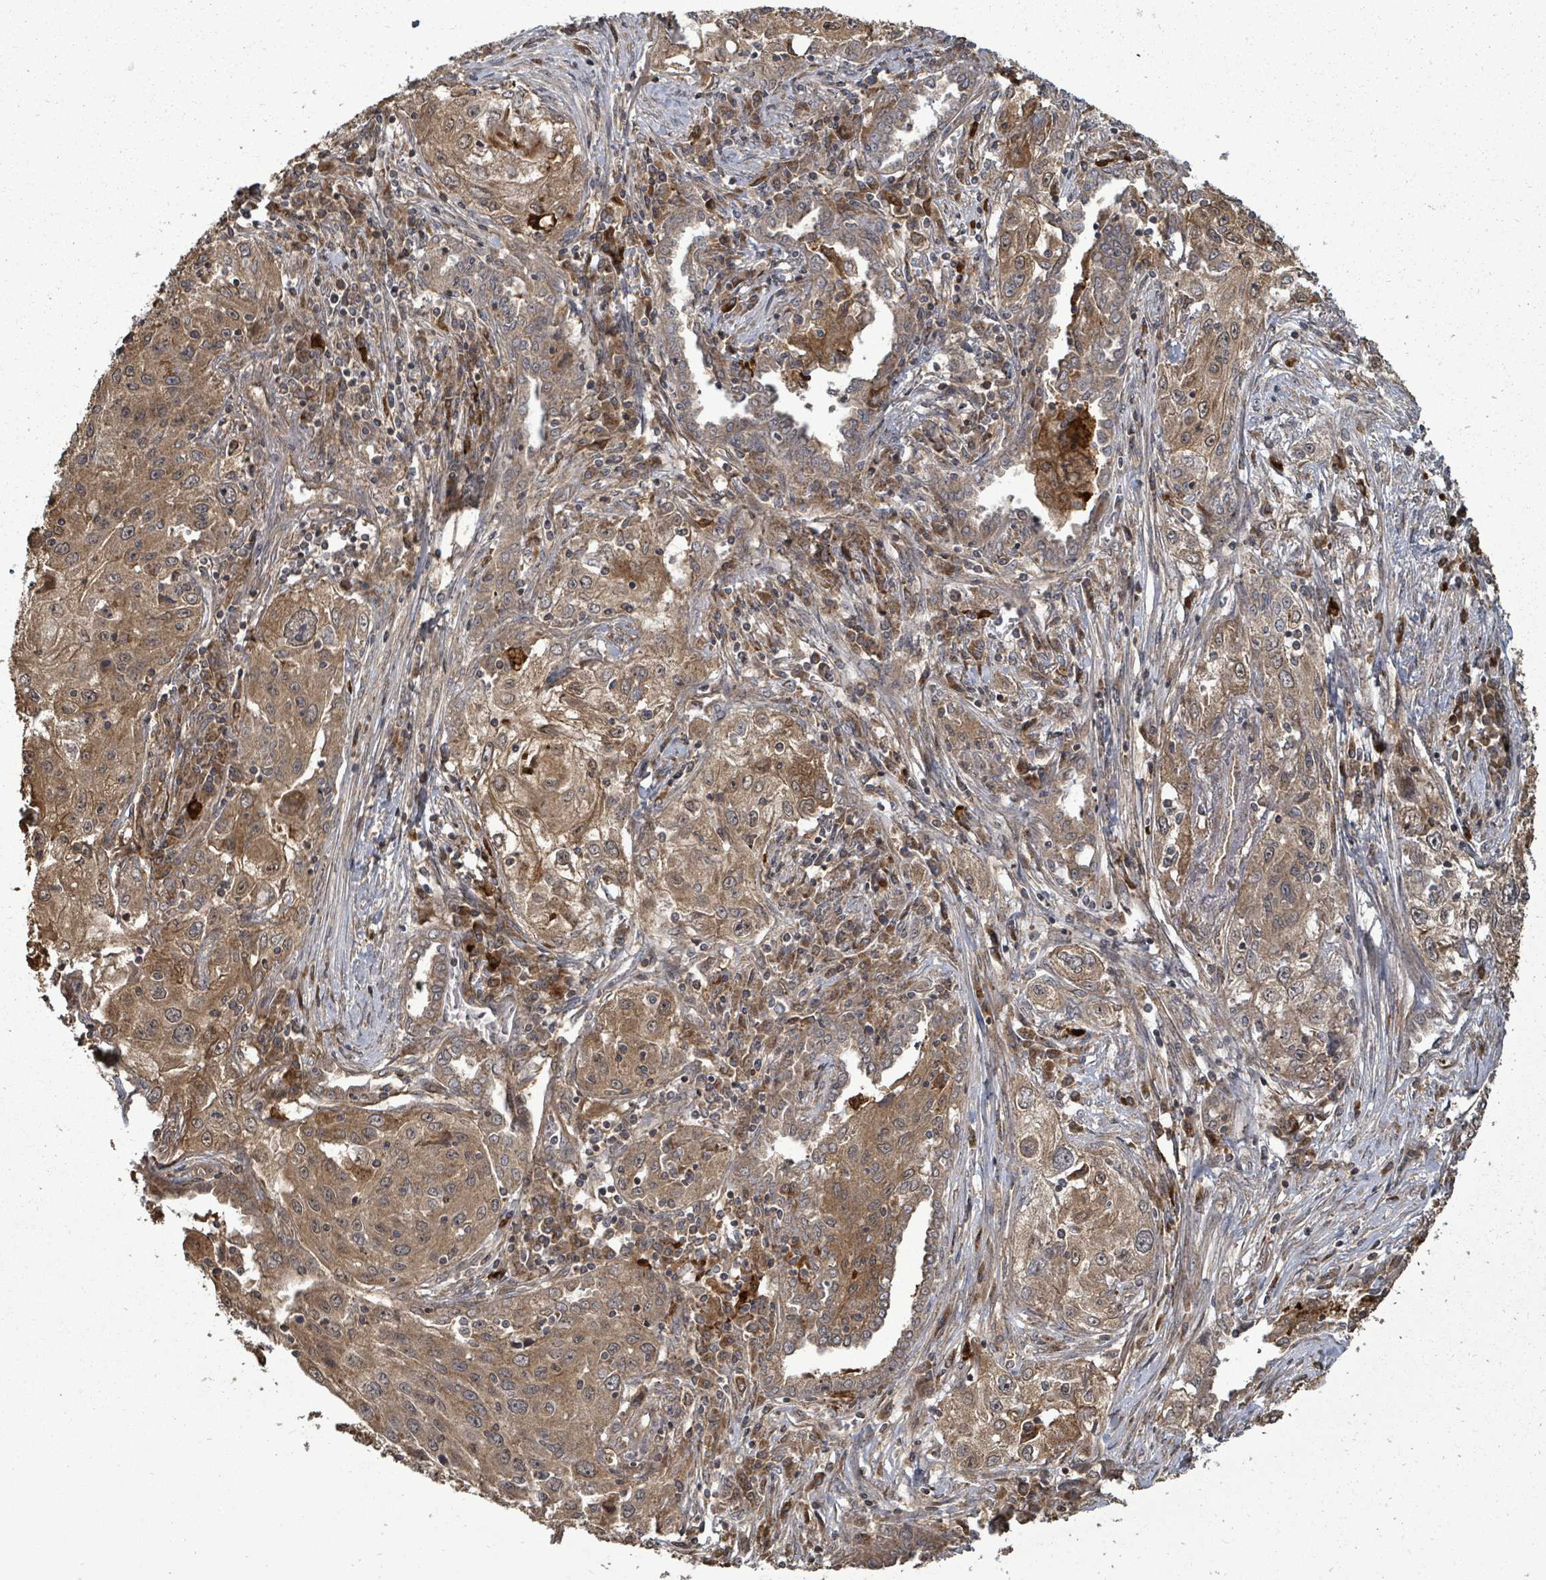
{"staining": {"intensity": "moderate", "quantity": ">75%", "location": "cytoplasmic/membranous"}, "tissue": "lung cancer", "cell_type": "Tumor cells", "image_type": "cancer", "snomed": [{"axis": "morphology", "description": "Squamous cell carcinoma, NOS"}, {"axis": "topography", "description": "Lung"}], "caption": "The histopathology image reveals immunohistochemical staining of squamous cell carcinoma (lung). There is moderate cytoplasmic/membranous staining is seen in about >75% of tumor cells.", "gene": "EIF3C", "patient": {"sex": "female", "age": 69}}